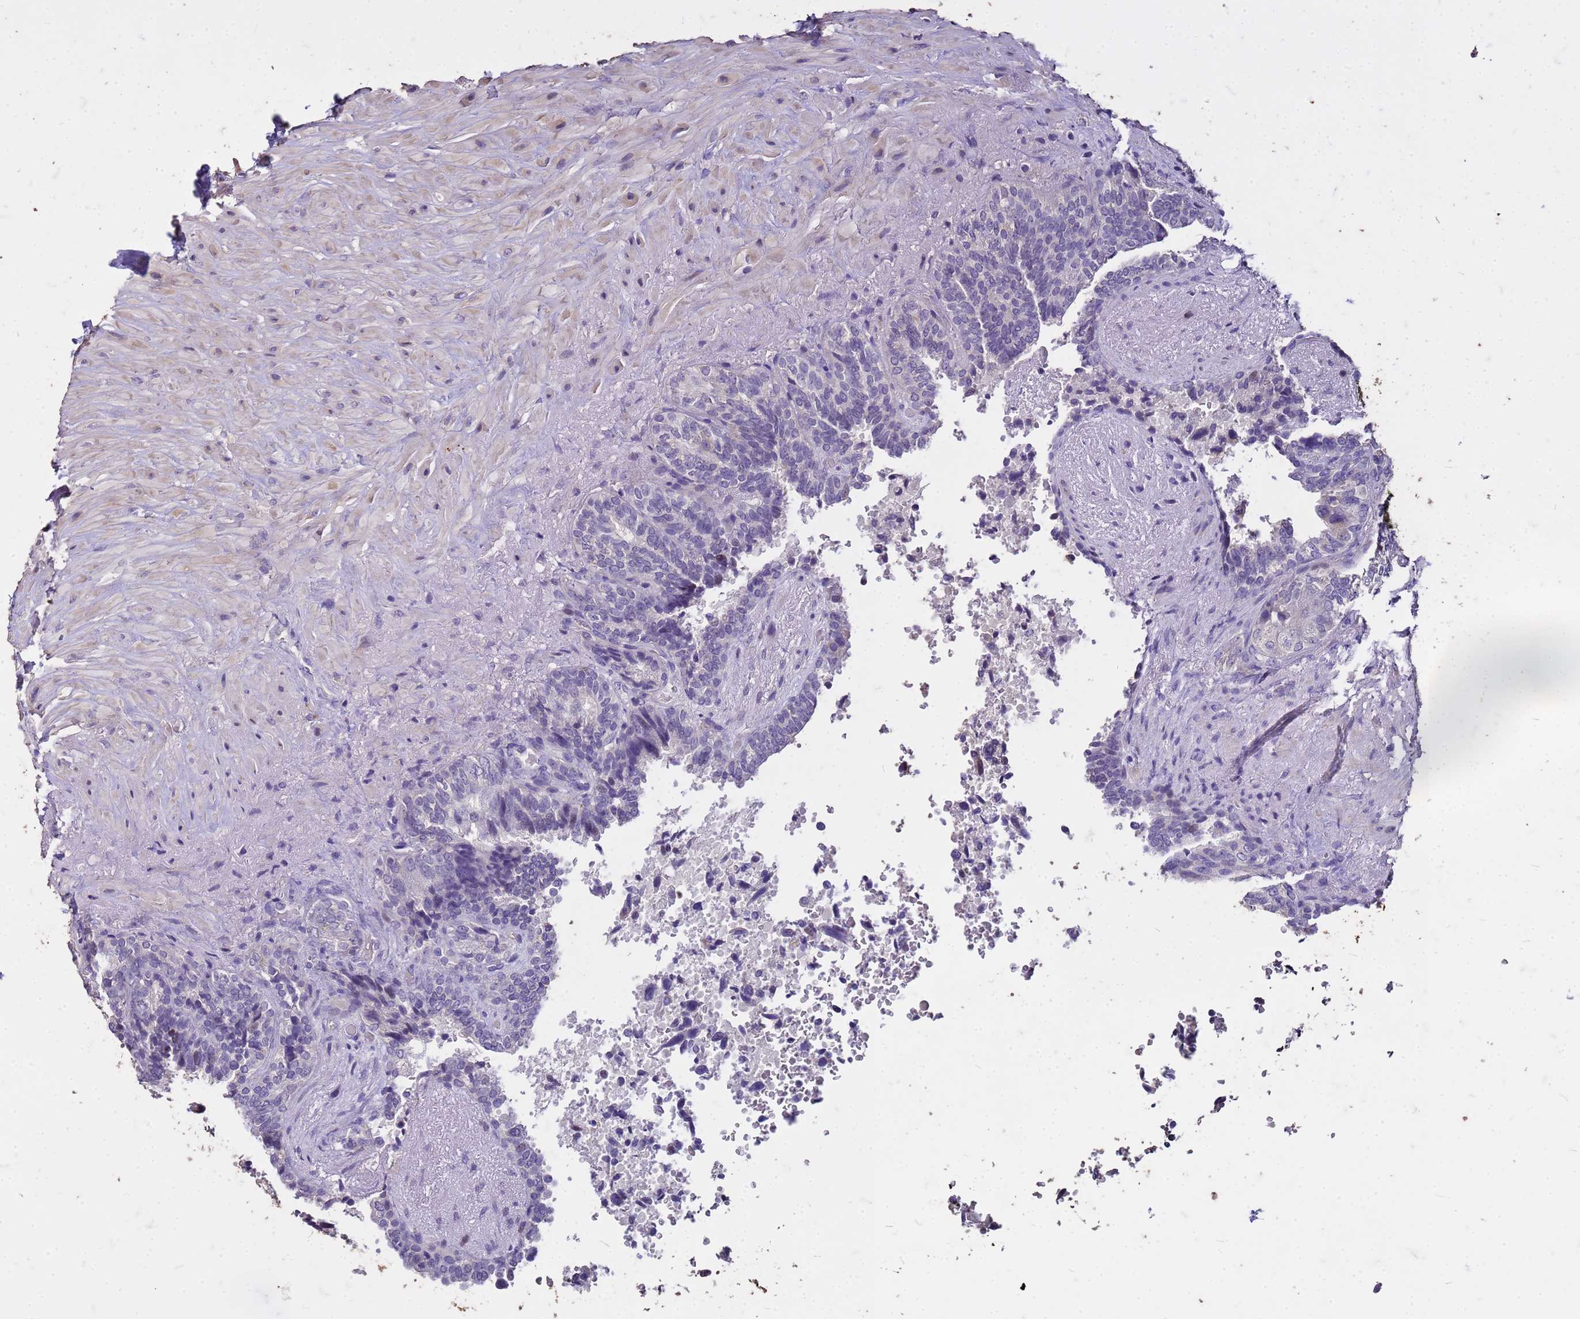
{"staining": {"intensity": "negative", "quantity": "none", "location": "none"}, "tissue": "seminal vesicle", "cell_type": "Glandular cells", "image_type": "normal", "snomed": [{"axis": "morphology", "description": "Normal tissue, NOS"}, {"axis": "topography", "description": "Seminal veicle"}, {"axis": "topography", "description": "Peripheral nerve tissue"}], "caption": "Immunohistochemistry (IHC) of unremarkable human seminal vesicle demonstrates no staining in glandular cells.", "gene": "FAM184B", "patient": {"sex": "male", "age": 63}}